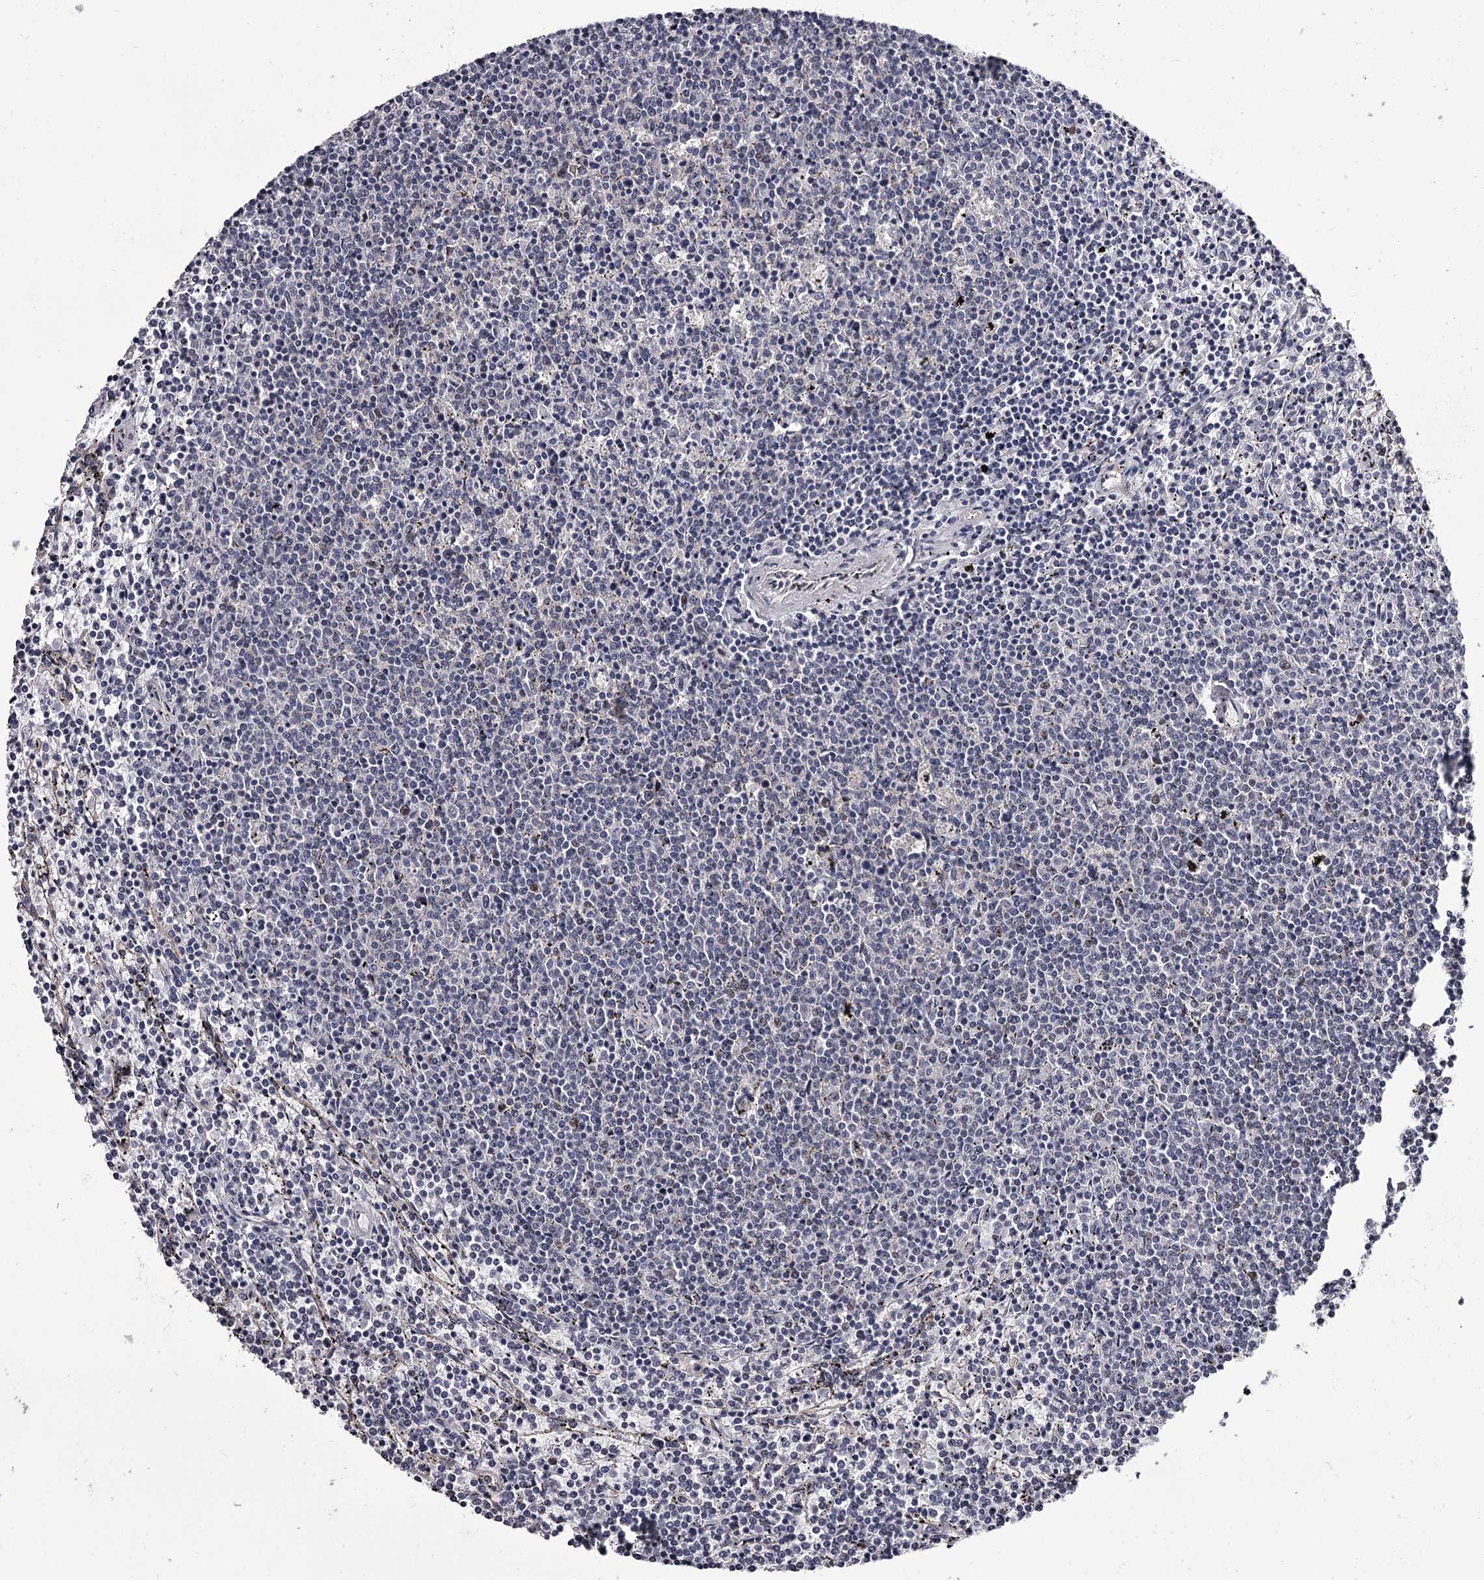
{"staining": {"intensity": "negative", "quantity": "none", "location": "none"}, "tissue": "lymphoma", "cell_type": "Tumor cells", "image_type": "cancer", "snomed": [{"axis": "morphology", "description": "Malignant lymphoma, non-Hodgkin's type, Low grade"}, {"axis": "topography", "description": "Spleen"}], "caption": "An immunohistochemistry (IHC) micrograph of lymphoma is shown. There is no staining in tumor cells of lymphoma. Nuclei are stained in blue.", "gene": "OVOL2", "patient": {"sex": "female", "age": 50}}